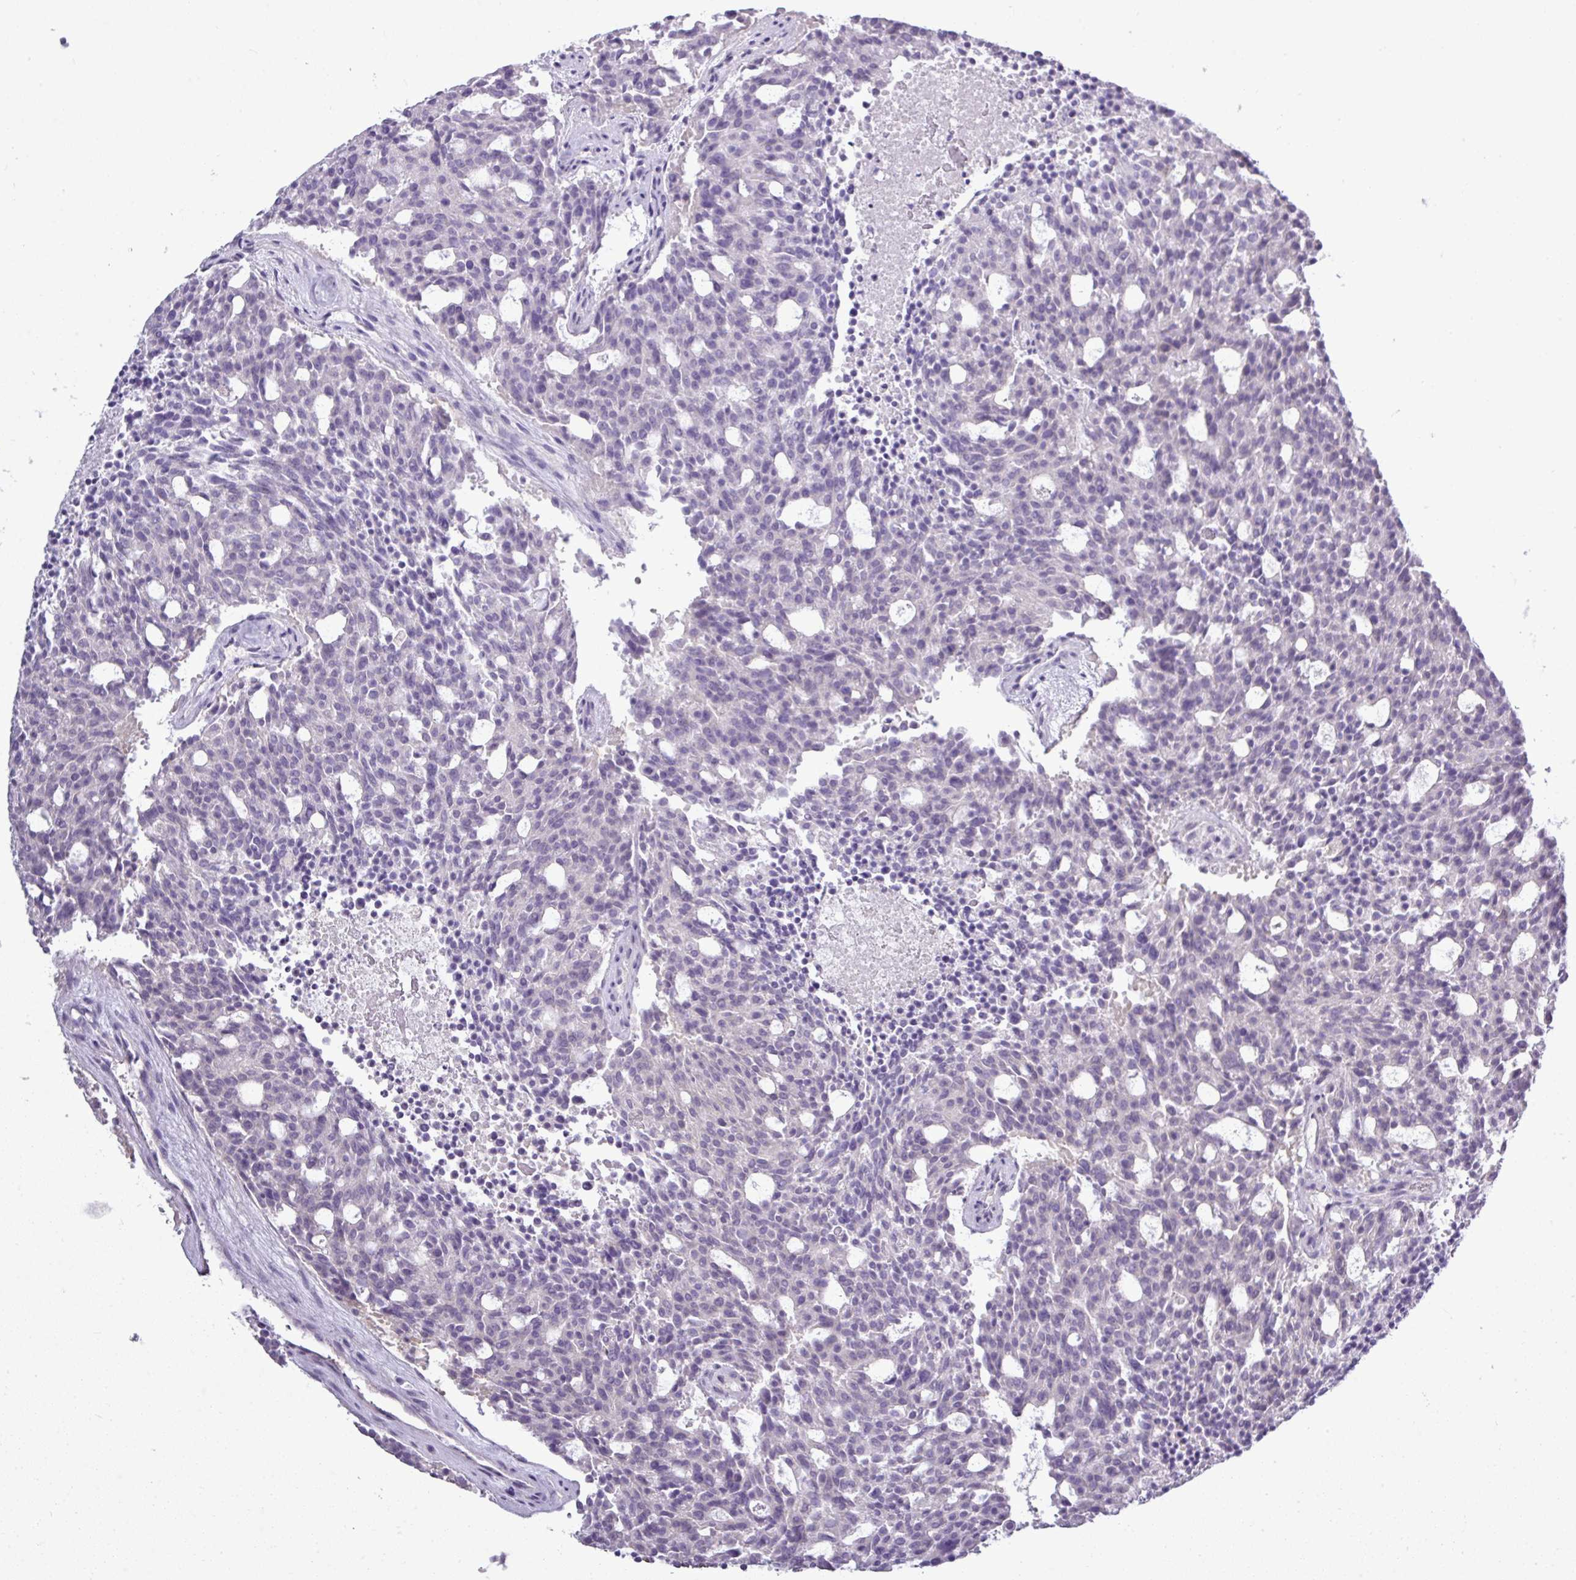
{"staining": {"intensity": "negative", "quantity": "none", "location": "none"}, "tissue": "carcinoid", "cell_type": "Tumor cells", "image_type": "cancer", "snomed": [{"axis": "morphology", "description": "Carcinoid, malignant, NOS"}, {"axis": "topography", "description": "Pancreas"}], "caption": "Tumor cells are negative for protein expression in human carcinoid.", "gene": "STAT5A", "patient": {"sex": "female", "age": 54}}